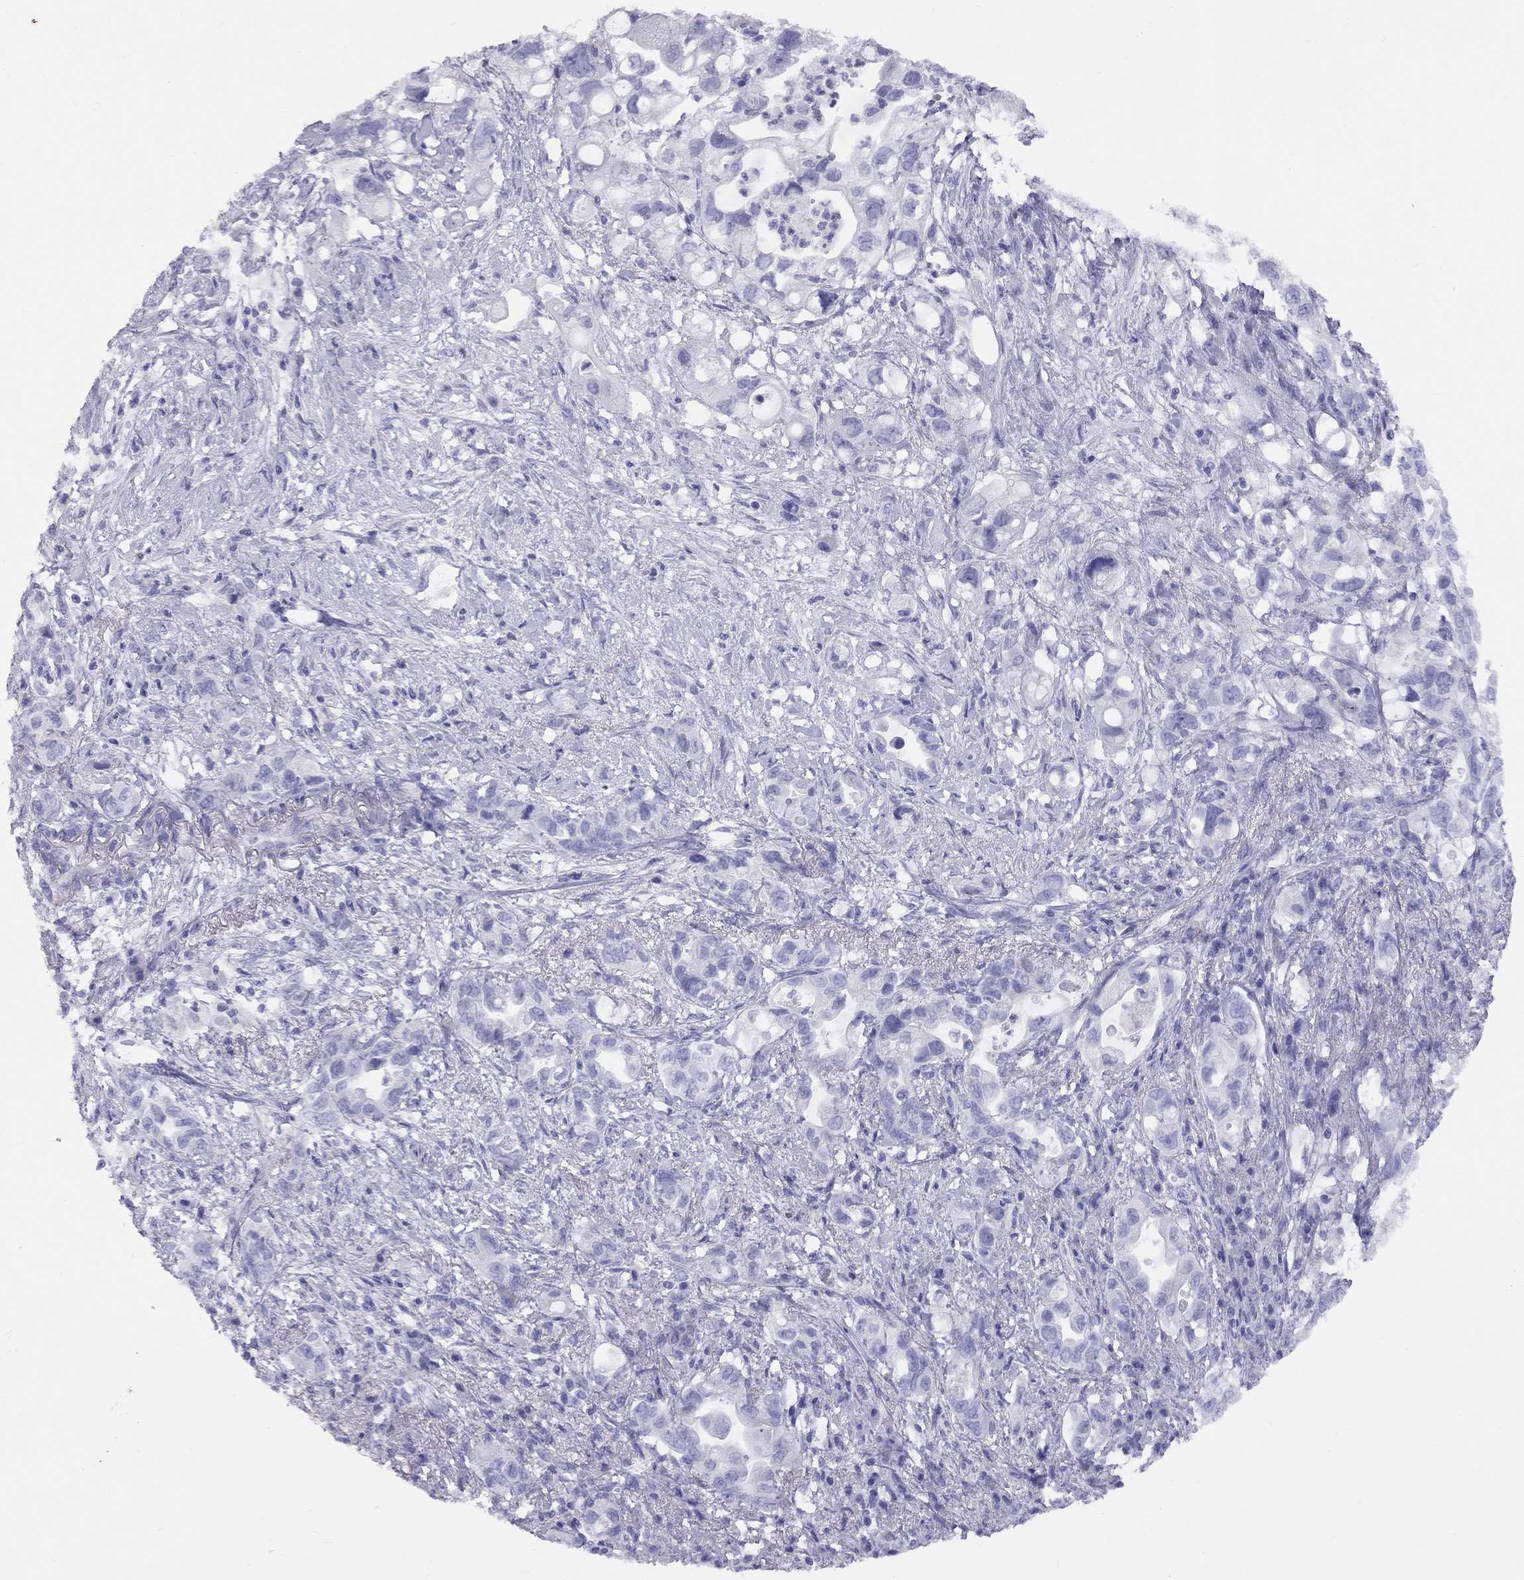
{"staining": {"intensity": "negative", "quantity": "none", "location": "none"}, "tissue": "pancreatic cancer", "cell_type": "Tumor cells", "image_type": "cancer", "snomed": [{"axis": "morphology", "description": "Adenocarcinoma, NOS"}, {"axis": "topography", "description": "Pancreas"}], "caption": "This is an immunohistochemistry photomicrograph of pancreatic adenocarcinoma. There is no positivity in tumor cells.", "gene": "FSCN3", "patient": {"sex": "female", "age": 72}}